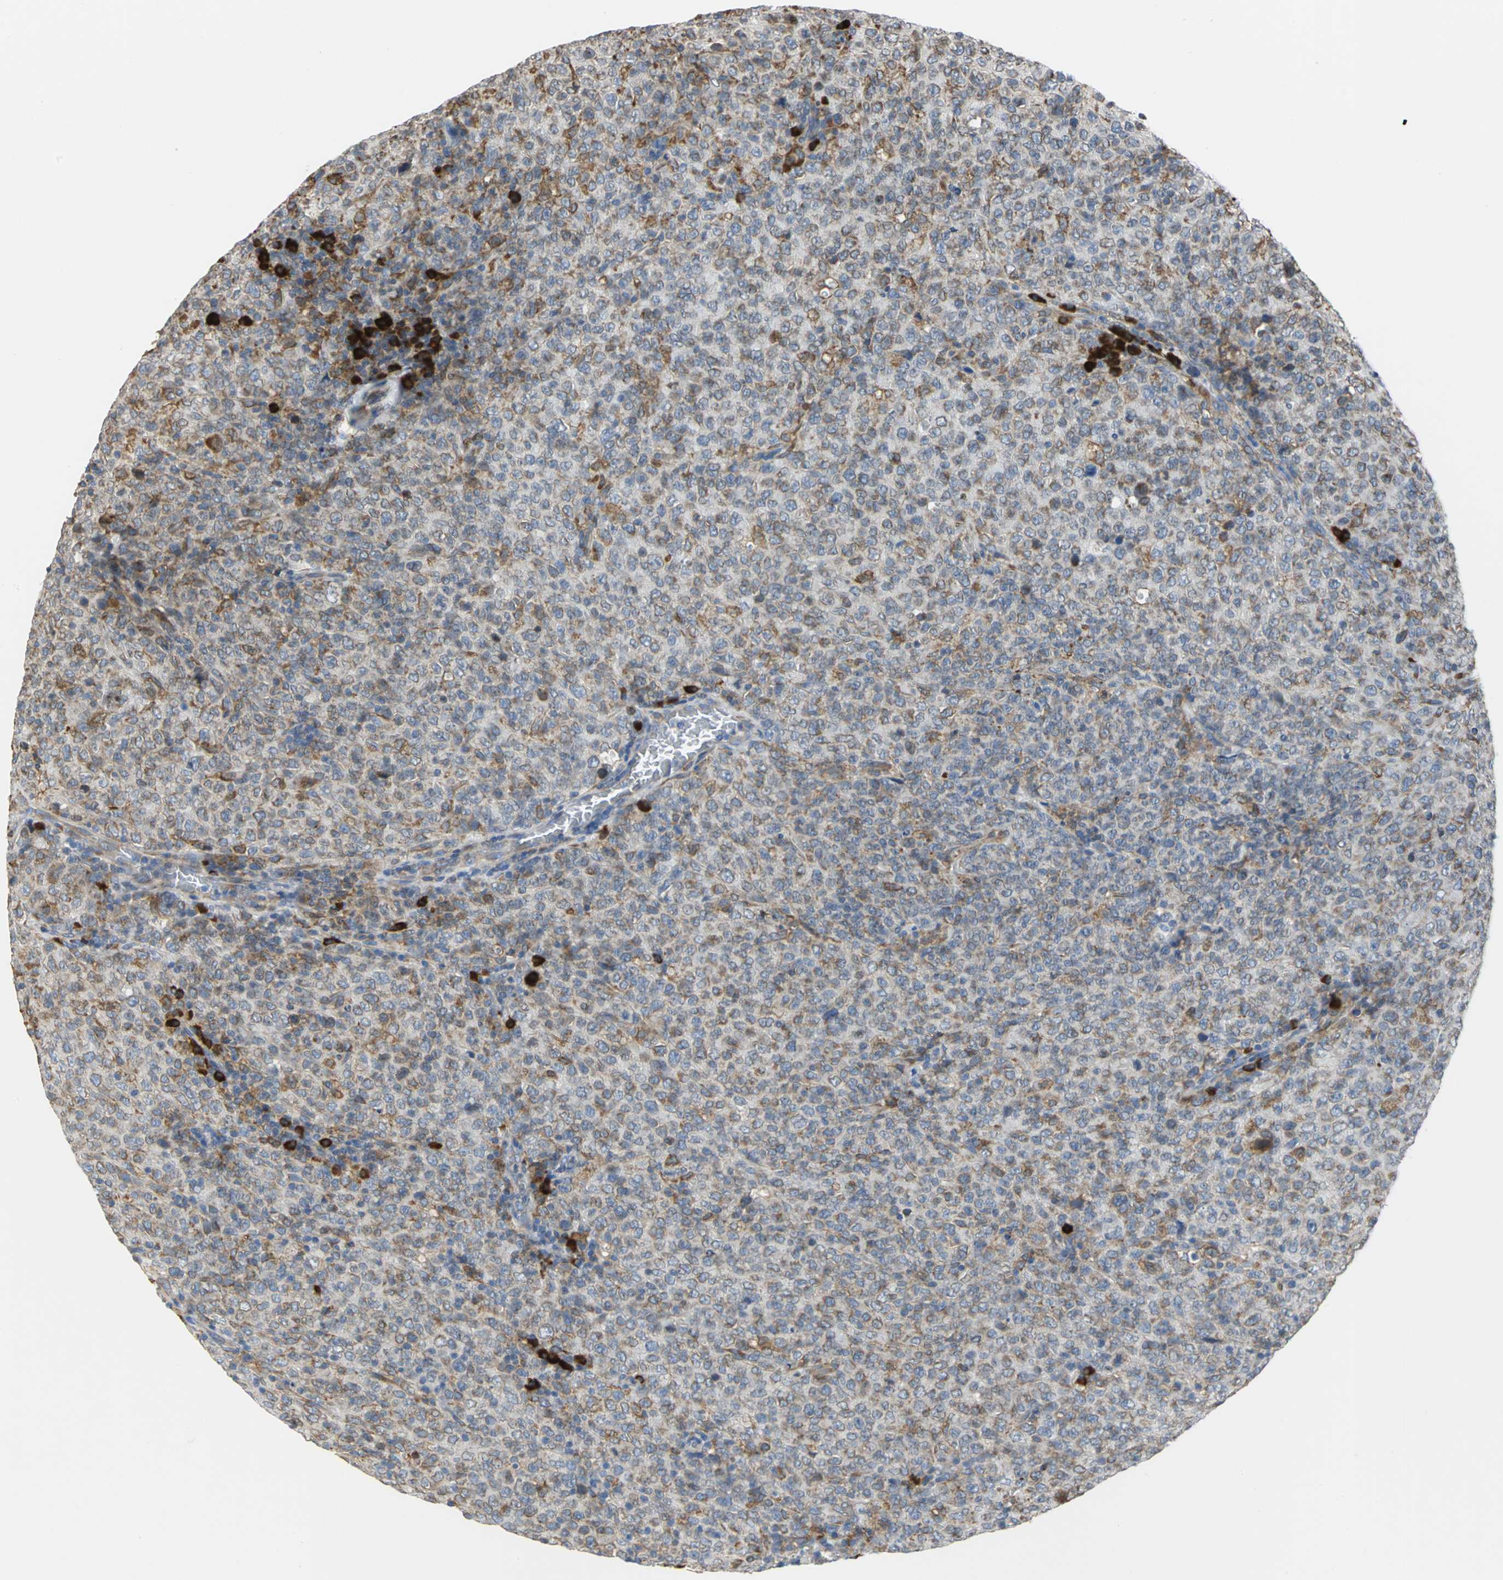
{"staining": {"intensity": "weak", "quantity": "25%-75%", "location": "cytoplasmic/membranous"}, "tissue": "lymphoma", "cell_type": "Tumor cells", "image_type": "cancer", "snomed": [{"axis": "morphology", "description": "Malignant lymphoma, non-Hodgkin's type, High grade"}, {"axis": "topography", "description": "Tonsil"}], "caption": "Immunohistochemical staining of high-grade malignant lymphoma, non-Hodgkin's type displays weak cytoplasmic/membranous protein positivity in approximately 25%-75% of tumor cells.", "gene": "SDF2L1", "patient": {"sex": "female", "age": 36}}